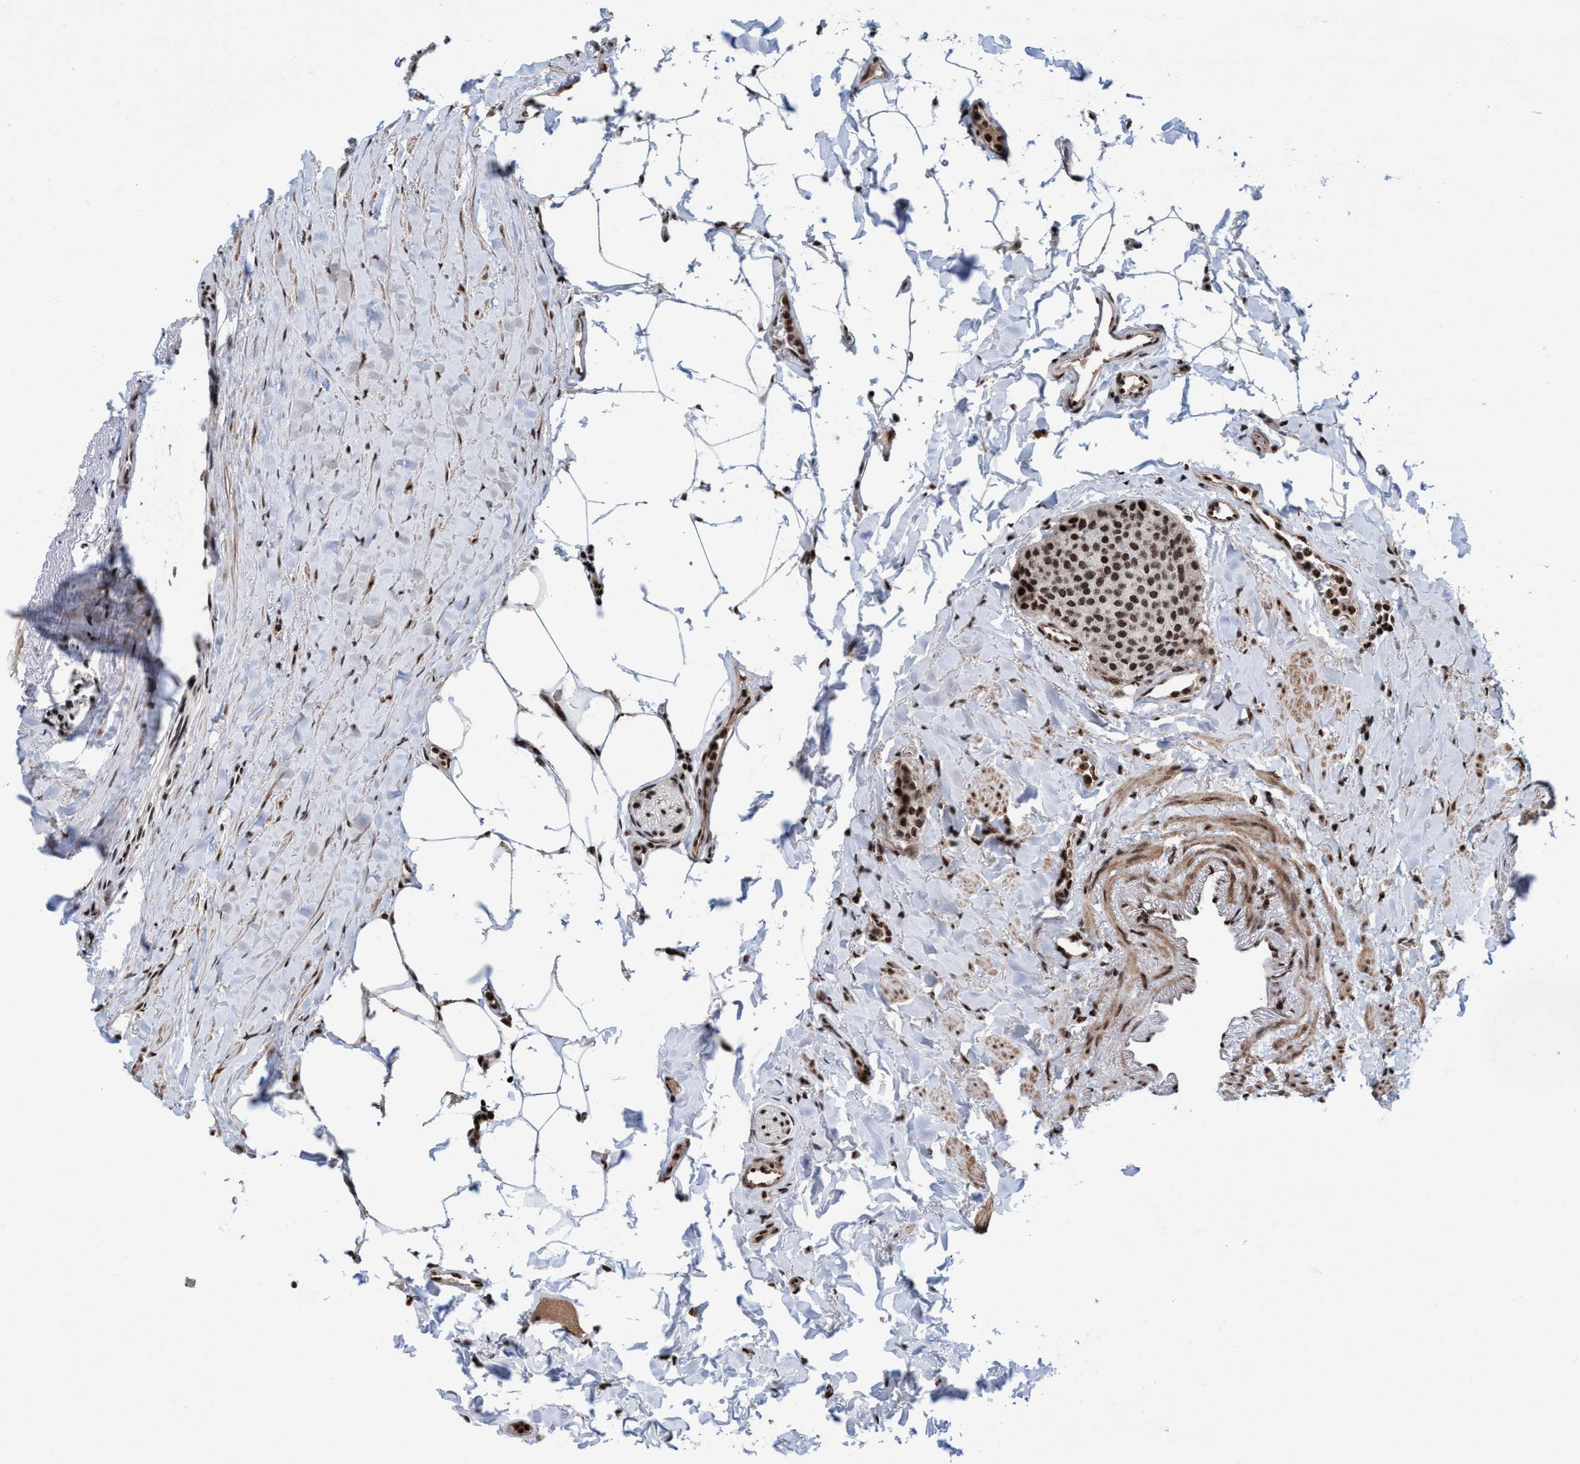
{"staining": {"intensity": "strong", "quantity": ">75%", "location": "nuclear"}, "tissue": "carcinoid", "cell_type": "Tumor cells", "image_type": "cancer", "snomed": [{"axis": "morphology", "description": "Carcinoid, malignant, NOS"}, {"axis": "topography", "description": "Colon"}], "caption": "Immunohistochemical staining of carcinoid (malignant) reveals high levels of strong nuclear protein expression in about >75% of tumor cells.", "gene": "TOPBP1", "patient": {"sex": "female", "age": 61}}